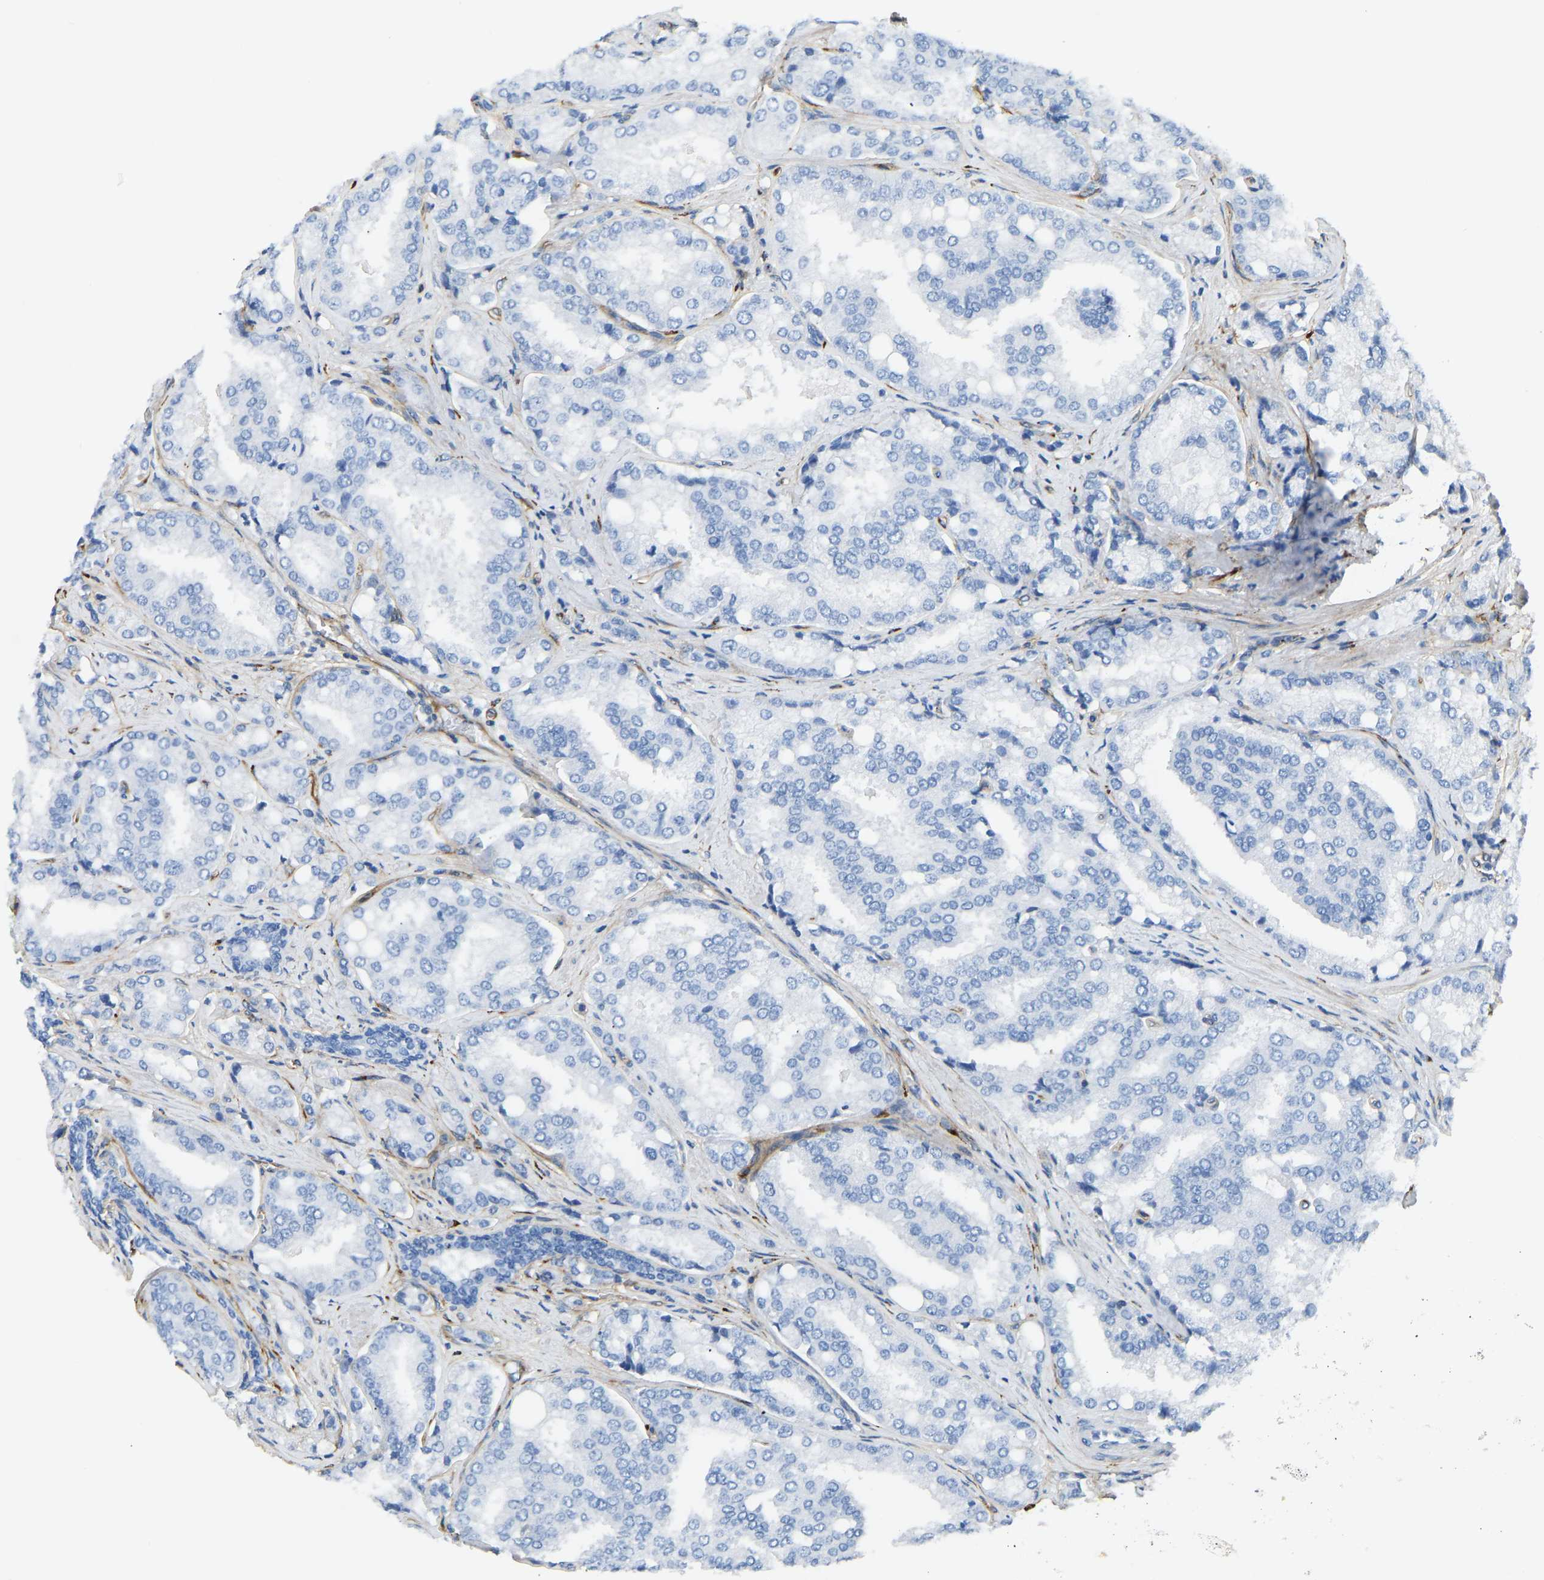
{"staining": {"intensity": "negative", "quantity": "none", "location": "none"}, "tissue": "prostate cancer", "cell_type": "Tumor cells", "image_type": "cancer", "snomed": [{"axis": "morphology", "description": "Adenocarcinoma, High grade"}, {"axis": "topography", "description": "Prostate"}], "caption": "The immunohistochemistry photomicrograph has no significant staining in tumor cells of prostate cancer tissue.", "gene": "COL15A1", "patient": {"sex": "male", "age": 50}}